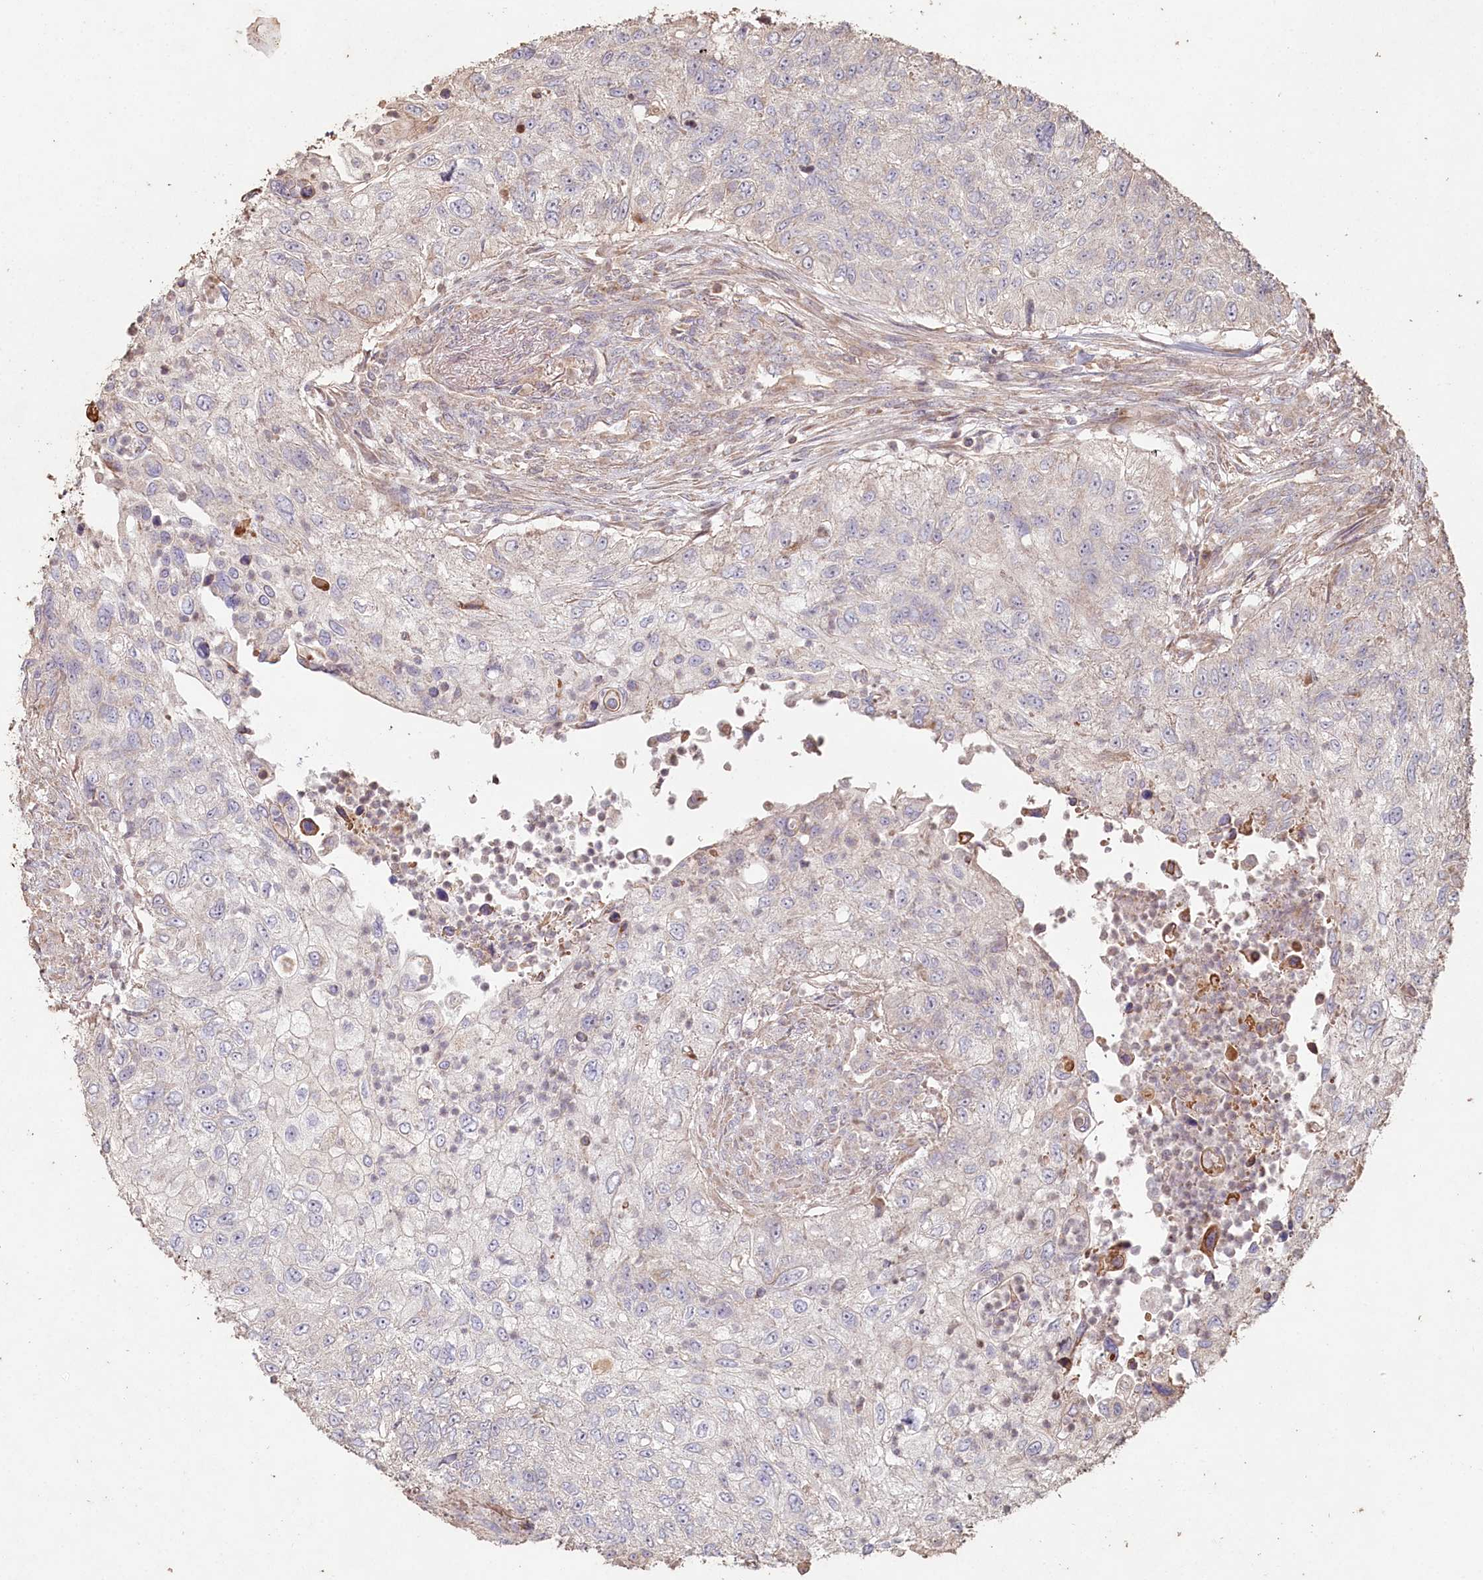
{"staining": {"intensity": "negative", "quantity": "none", "location": "none"}, "tissue": "urothelial cancer", "cell_type": "Tumor cells", "image_type": "cancer", "snomed": [{"axis": "morphology", "description": "Urothelial carcinoma, High grade"}, {"axis": "topography", "description": "Urinary bladder"}], "caption": "A high-resolution micrograph shows IHC staining of urothelial cancer, which reveals no significant expression in tumor cells.", "gene": "HAL", "patient": {"sex": "female", "age": 60}}